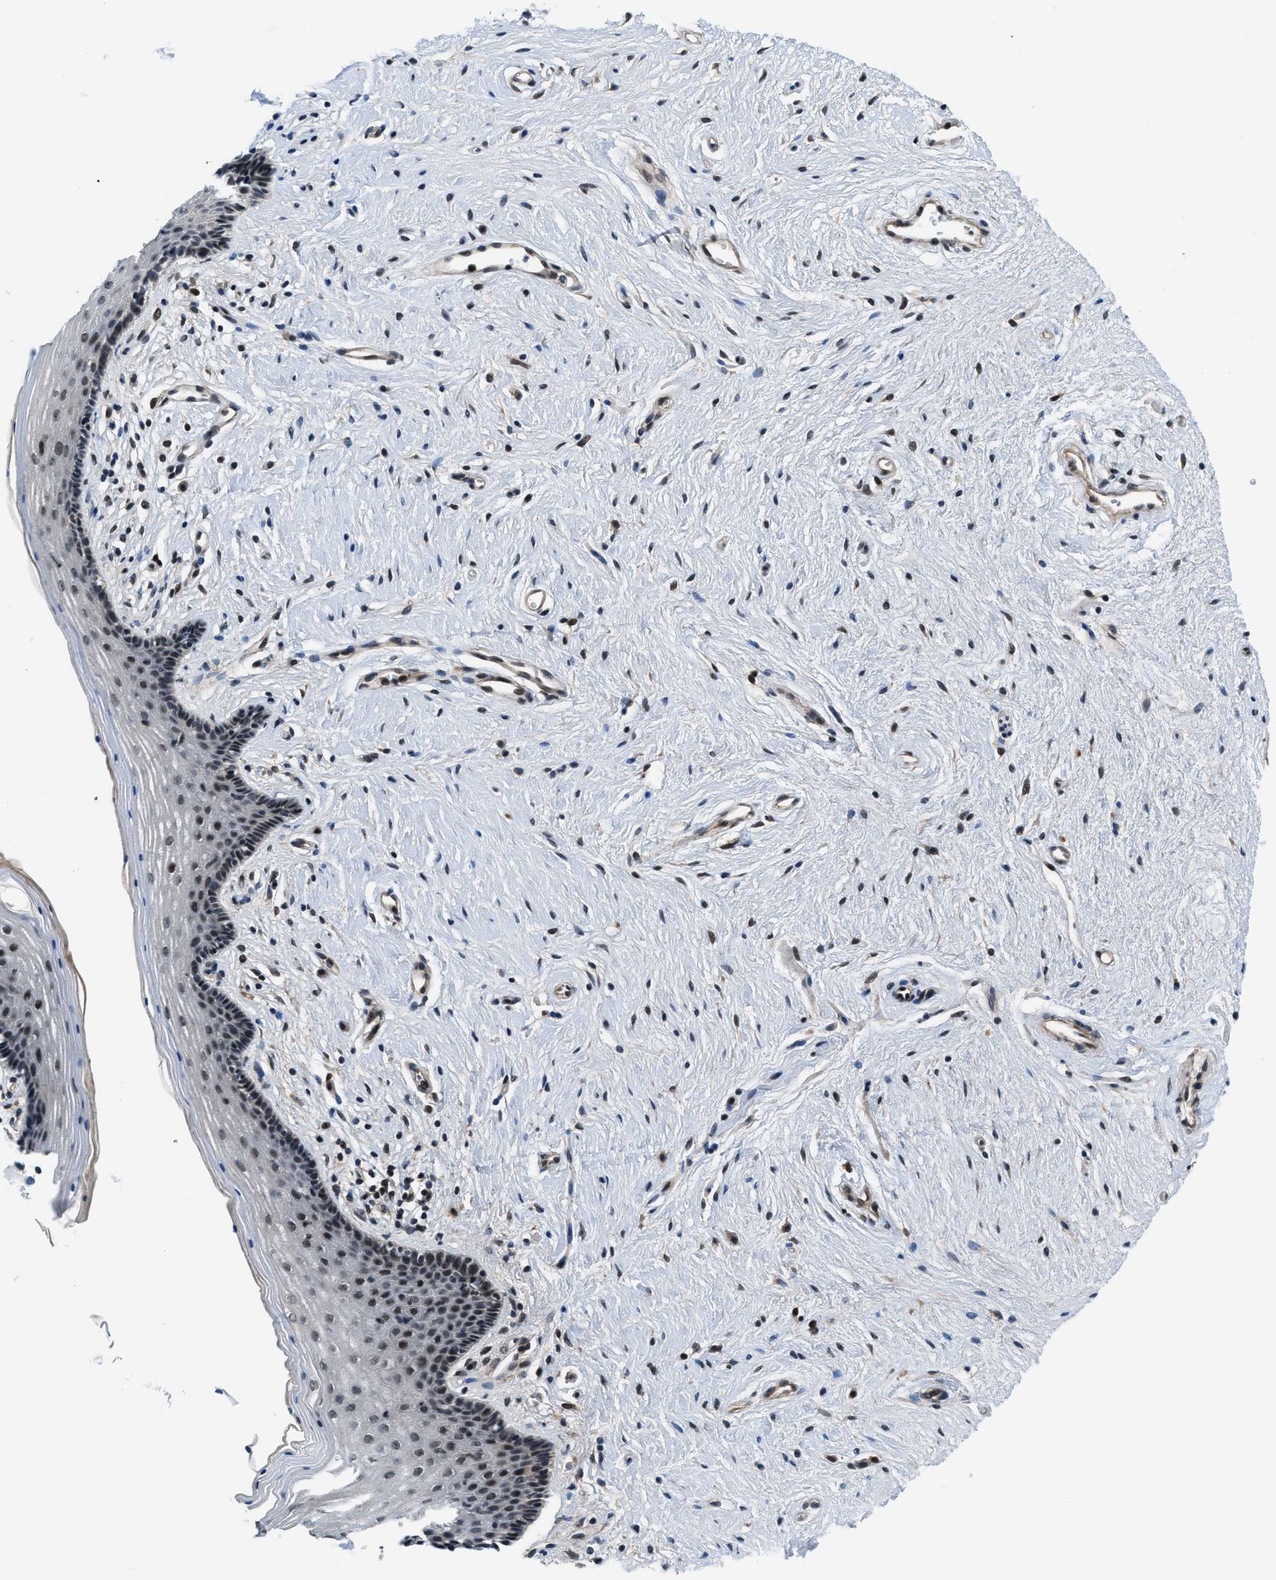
{"staining": {"intensity": "moderate", "quantity": "<25%", "location": "nuclear"}, "tissue": "vagina", "cell_type": "Squamous epithelial cells", "image_type": "normal", "snomed": [{"axis": "morphology", "description": "Normal tissue, NOS"}, {"axis": "topography", "description": "Vagina"}], "caption": "Squamous epithelial cells display low levels of moderate nuclear positivity in about <25% of cells in benign vagina. (Brightfield microscopy of DAB IHC at high magnification).", "gene": "SETD5", "patient": {"sex": "female", "age": 44}}